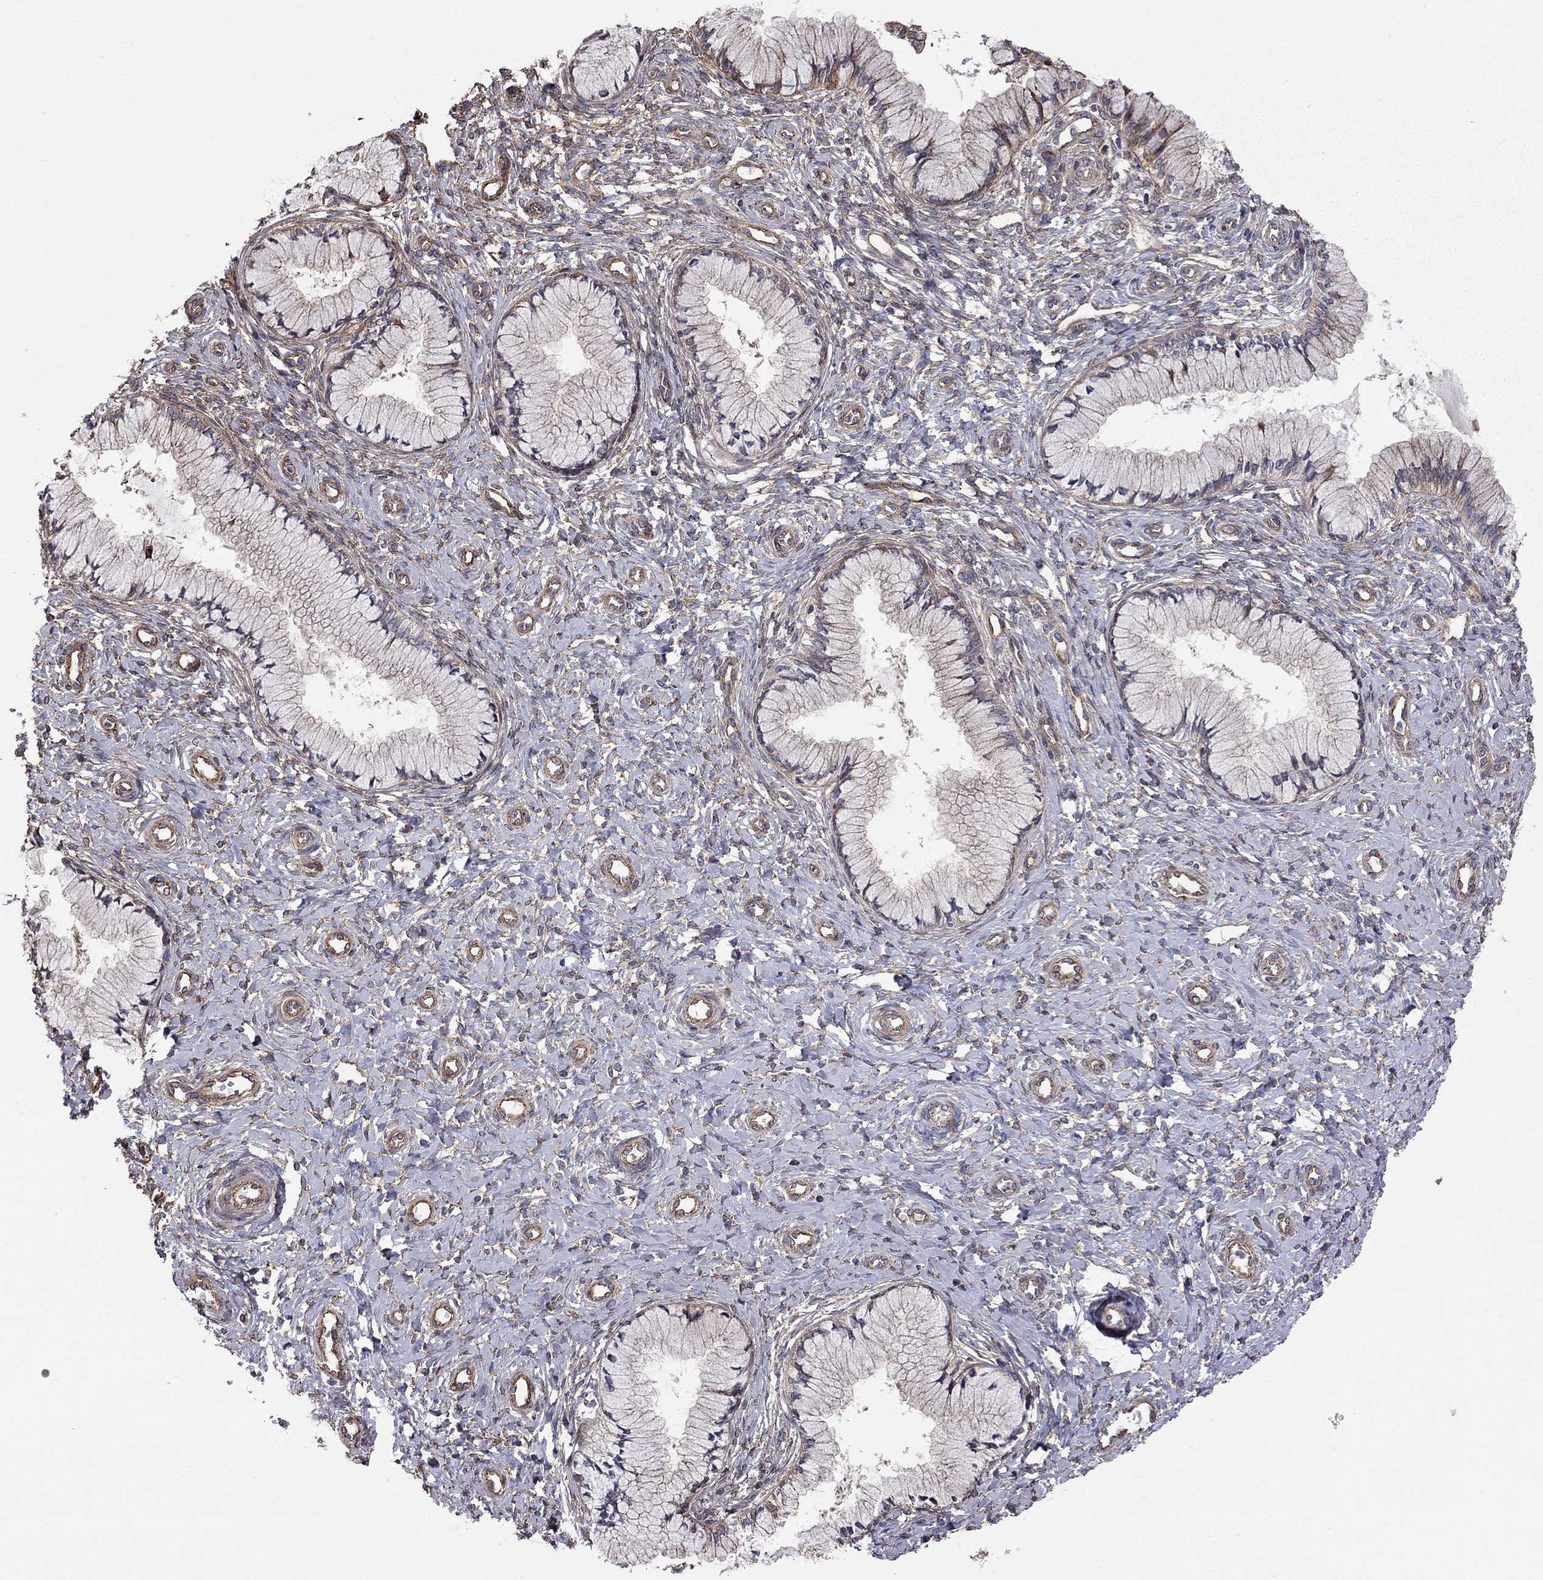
{"staining": {"intensity": "negative", "quantity": "none", "location": "none"}, "tissue": "cervix", "cell_type": "Glandular cells", "image_type": "normal", "snomed": [{"axis": "morphology", "description": "Normal tissue, NOS"}, {"axis": "topography", "description": "Cervix"}], "caption": "IHC of normal human cervix shows no staining in glandular cells.", "gene": "RASEF", "patient": {"sex": "female", "age": 37}}